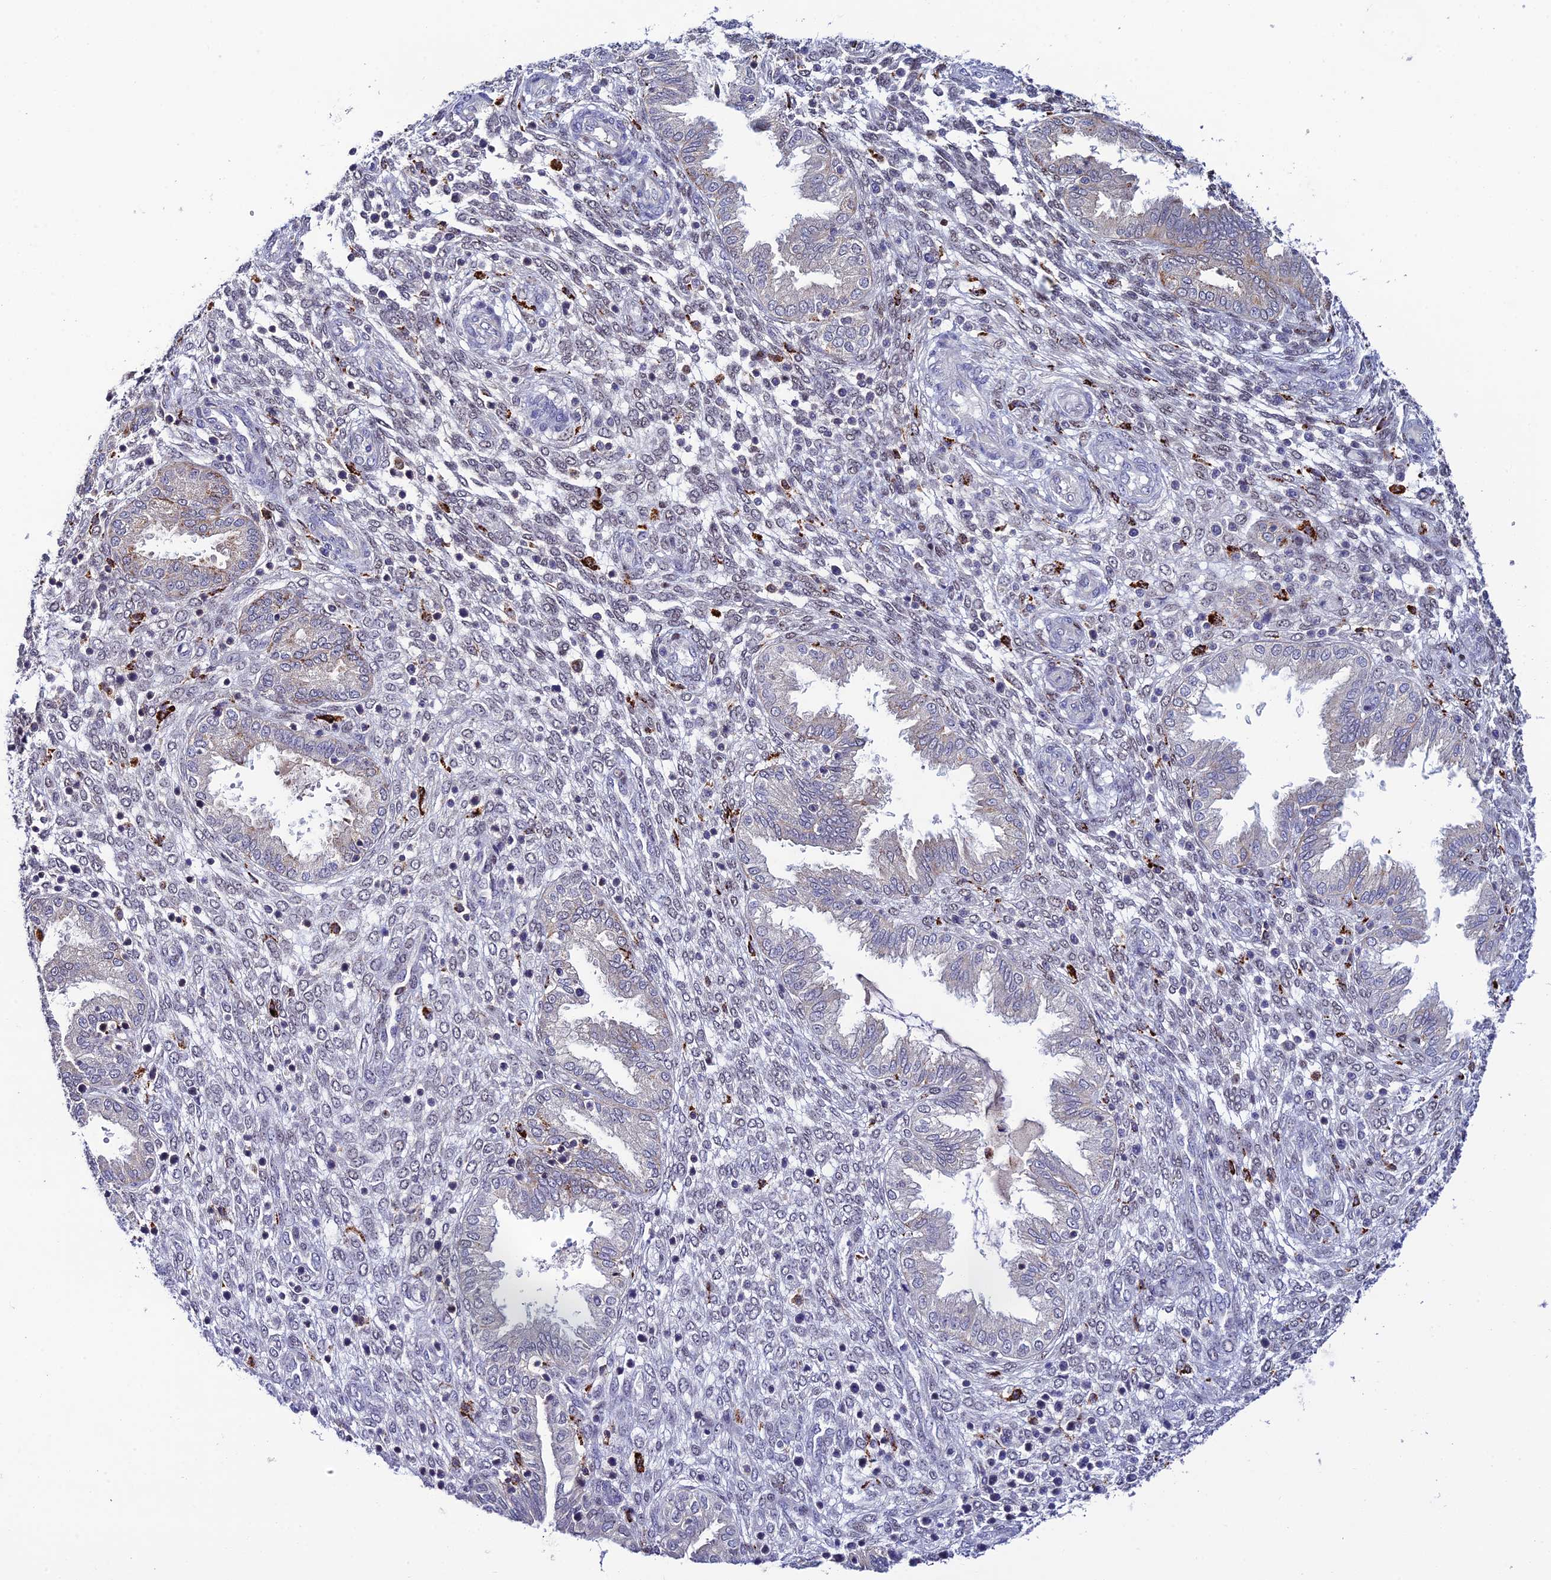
{"staining": {"intensity": "weak", "quantity": "<25%", "location": "nuclear"}, "tissue": "endometrium", "cell_type": "Cells in endometrial stroma", "image_type": "normal", "snomed": [{"axis": "morphology", "description": "Normal tissue, NOS"}, {"axis": "topography", "description": "Endometrium"}], "caption": "Histopathology image shows no significant protein staining in cells in endometrial stroma of normal endometrium.", "gene": "HIC1", "patient": {"sex": "female", "age": 33}}